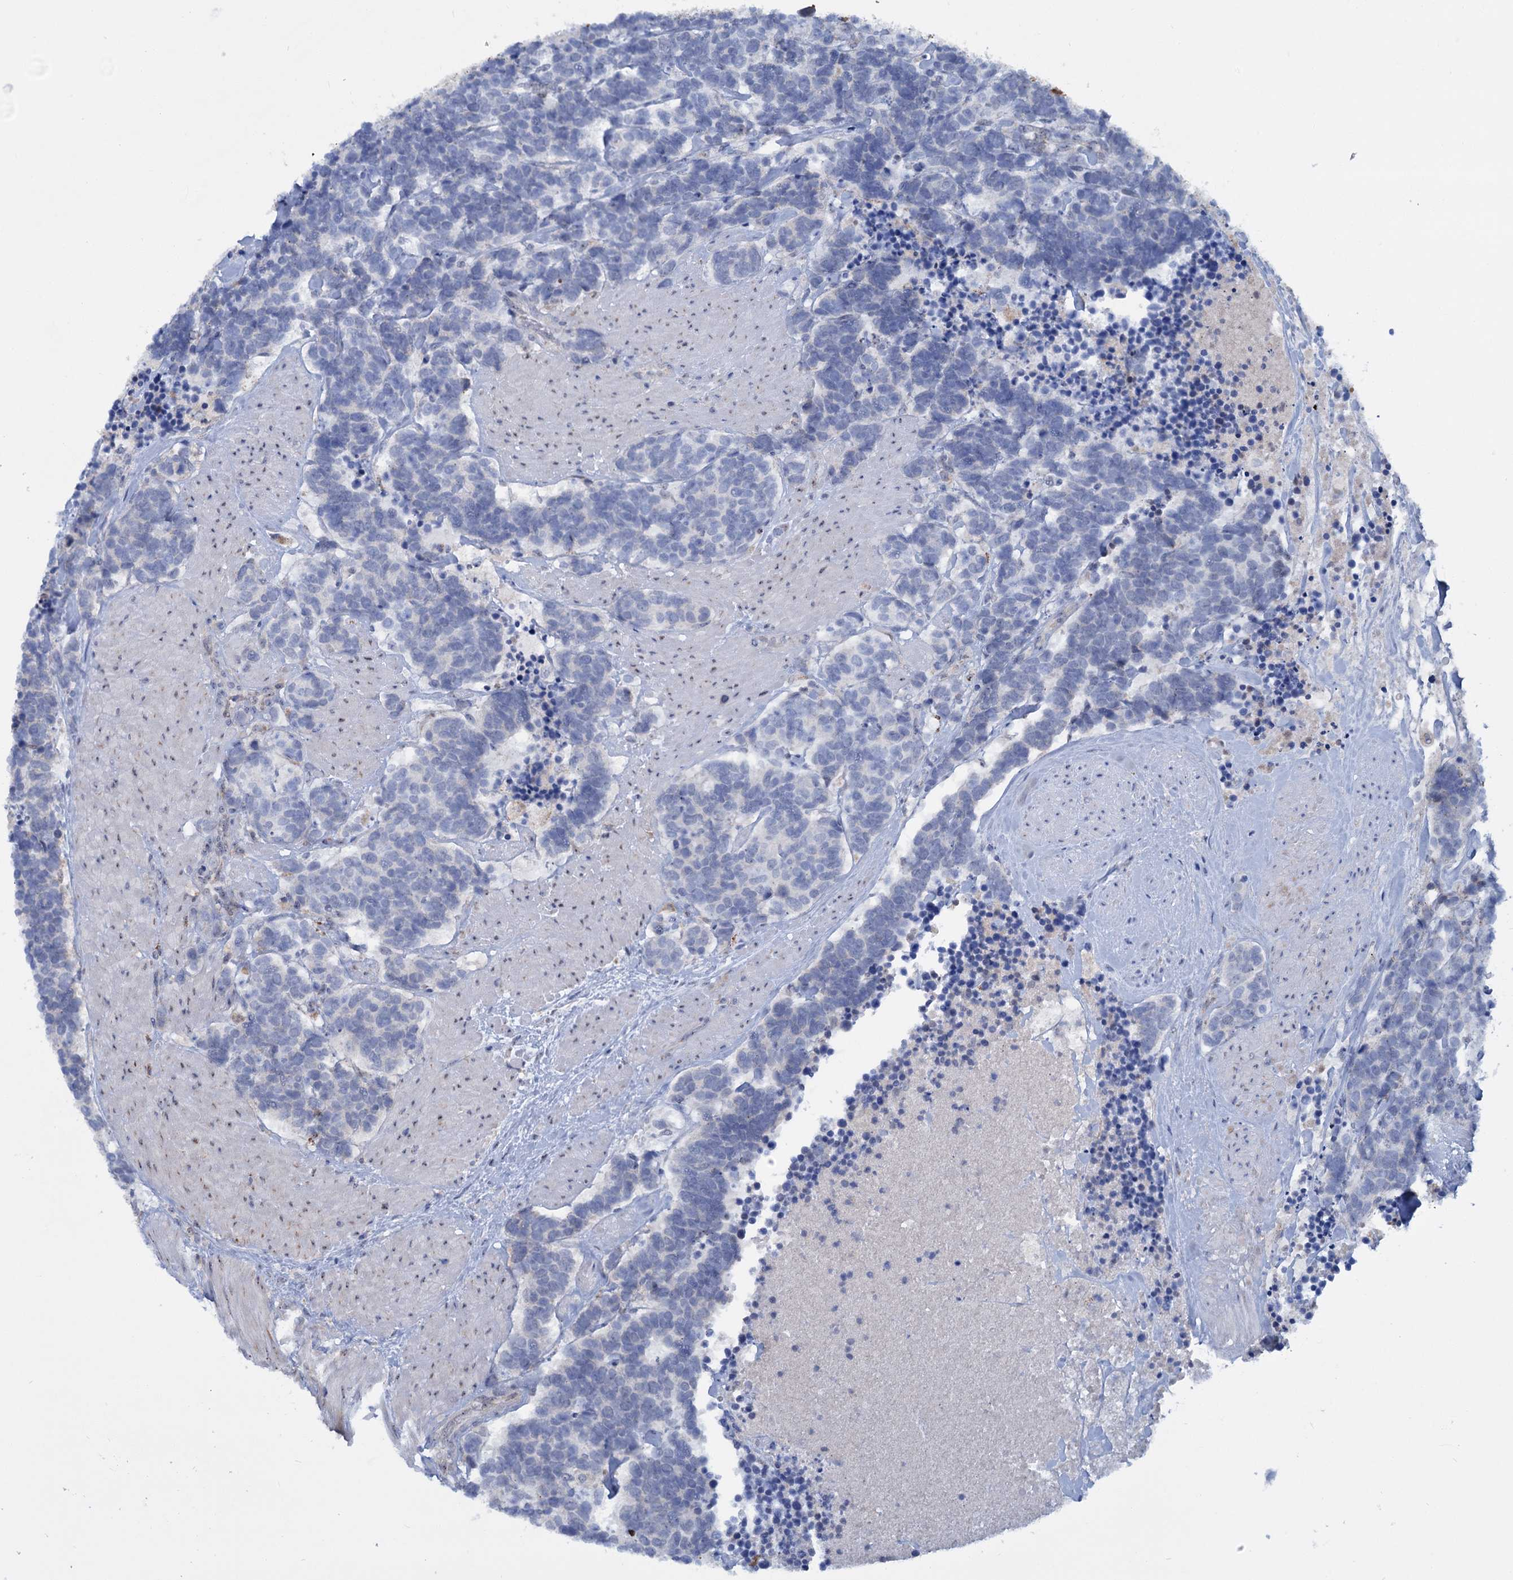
{"staining": {"intensity": "negative", "quantity": "none", "location": "none"}, "tissue": "carcinoid", "cell_type": "Tumor cells", "image_type": "cancer", "snomed": [{"axis": "morphology", "description": "Carcinoma, NOS"}, {"axis": "morphology", "description": "Carcinoid, malignant, NOS"}, {"axis": "topography", "description": "Urinary bladder"}], "caption": "This is an immunohistochemistry micrograph of human carcinoid. There is no positivity in tumor cells.", "gene": "LPIN1", "patient": {"sex": "male", "age": 57}}